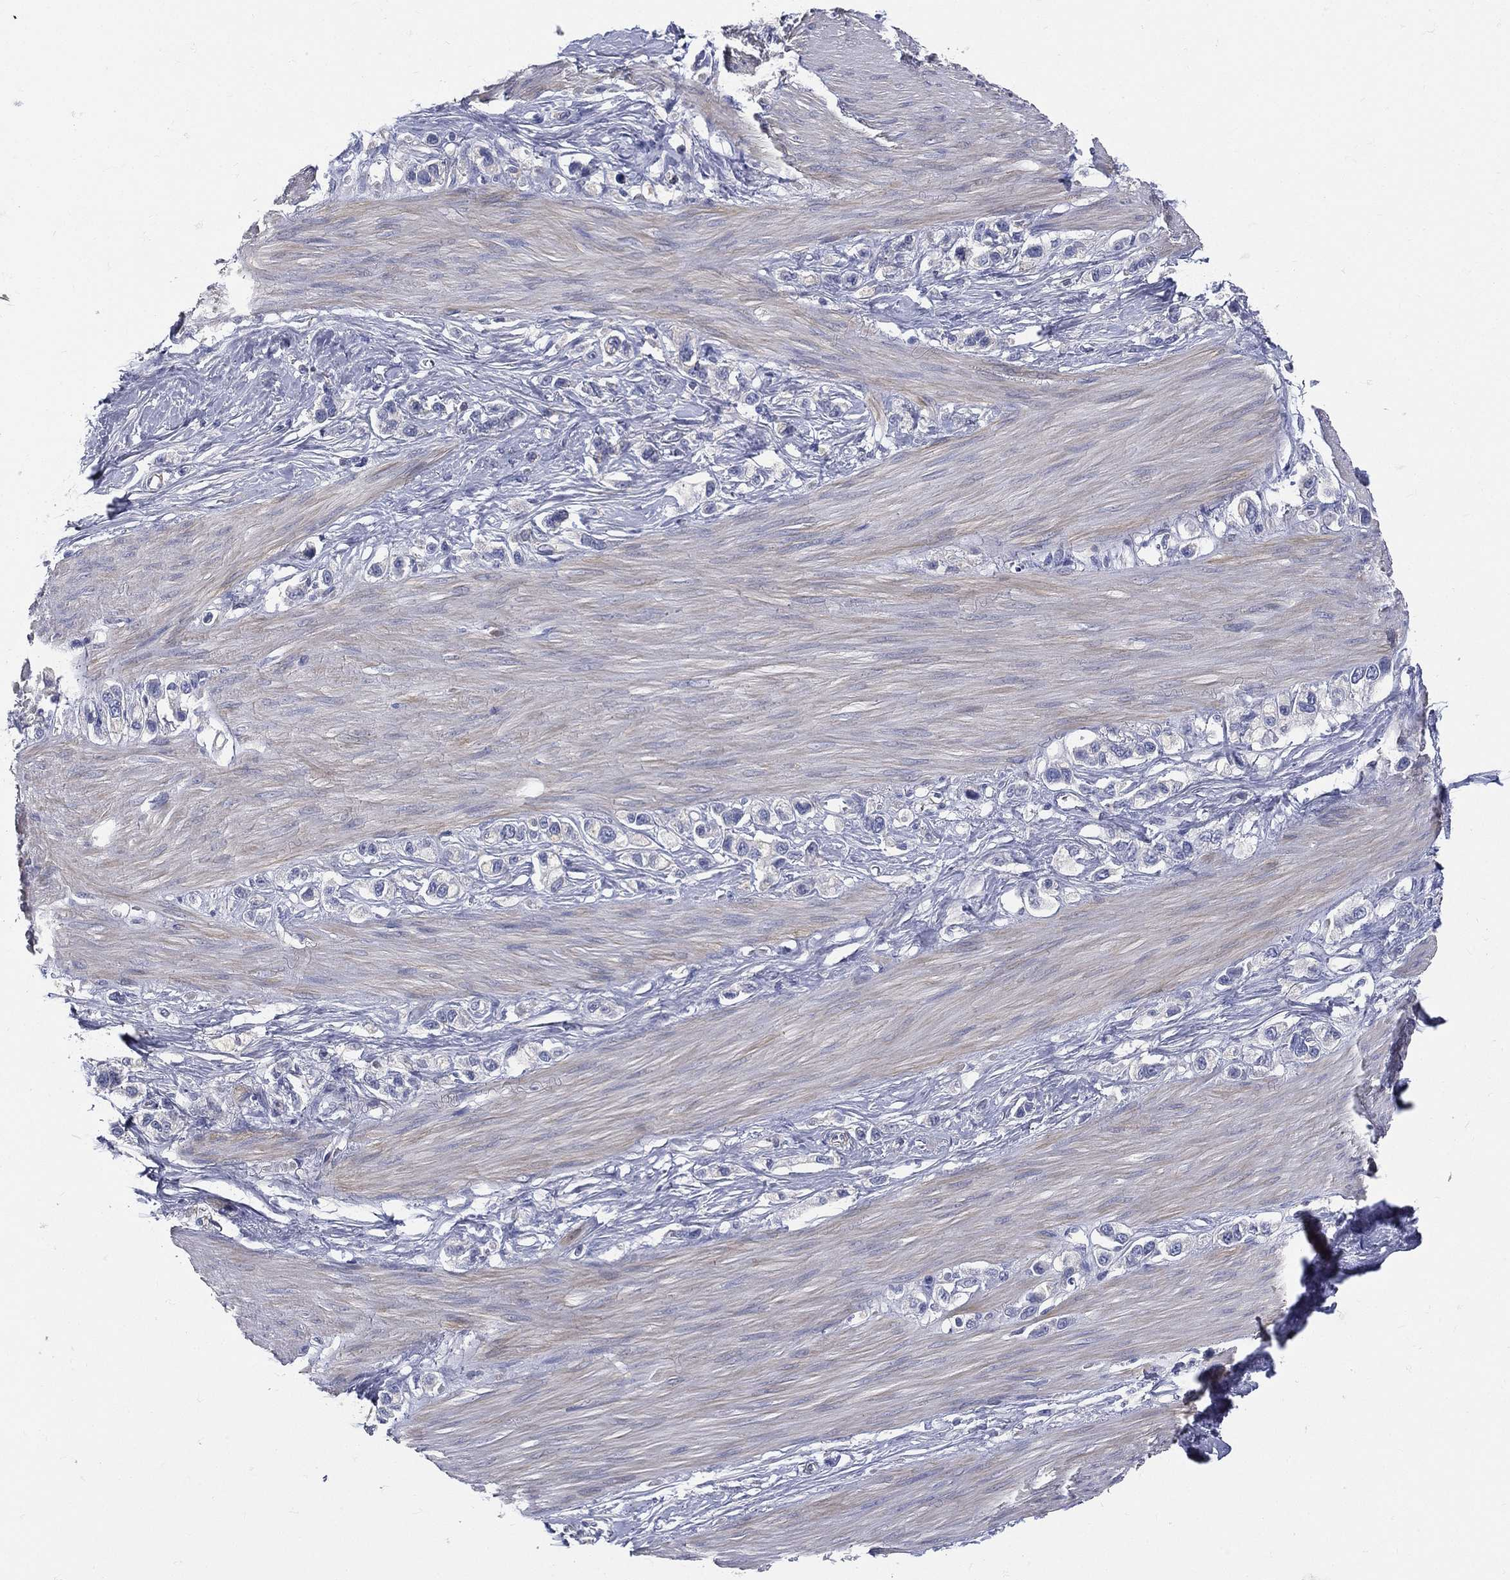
{"staining": {"intensity": "negative", "quantity": "none", "location": "none"}, "tissue": "stomach cancer", "cell_type": "Tumor cells", "image_type": "cancer", "snomed": [{"axis": "morphology", "description": "Normal tissue, NOS"}, {"axis": "morphology", "description": "Adenocarcinoma, NOS"}, {"axis": "morphology", "description": "Adenocarcinoma, High grade"}, {"axis": "topography", "description": "Stomach, upper"}, {"axis": "topography", "description": "Stomach"}], "caption": "Immunohistochemistry (IHC) histopathology image of stomach high-grade adenocarcinoma stained for a protein (brown), which exhibits no staining in tumor cells.", "gene": "ETNPPL", "patient": {"sex": "female", "age": 65}}